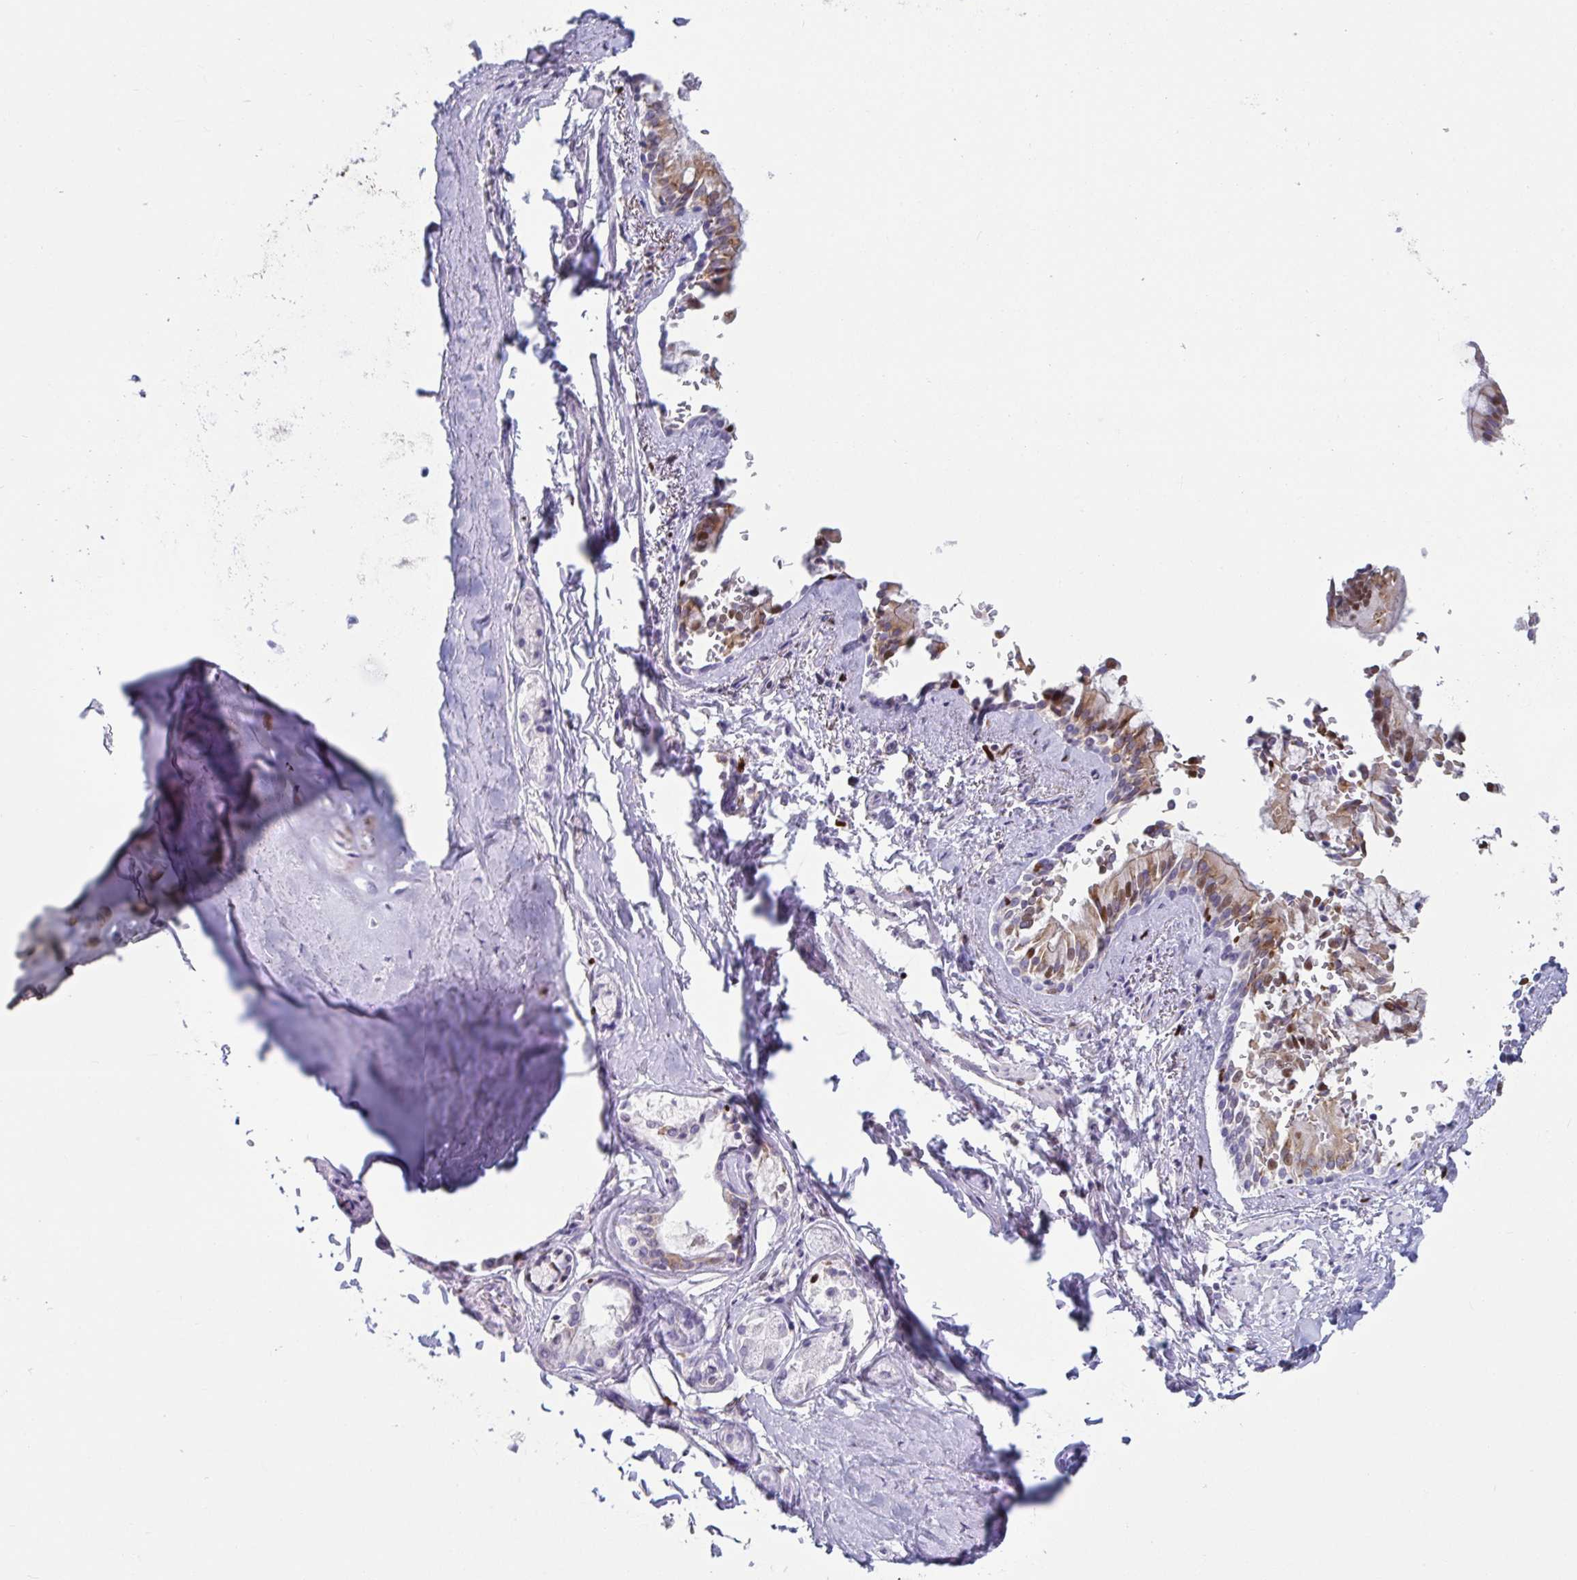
{"staining": {"intensity": "negative", "quantity": "none", "location": "none"}, "tissue": "adipose tissue", "cell_type": "Adipocytes", "image_type": "normal", "snomed": [{"axis": "morphology", "description": "Normal tissue, NOS"}, {"axis": "topography", "description": "Cartilage tissue"}, {"axis": "topography", "description": "Bronchus"}, {"axis": "topography", "description": "Peripheral nerve tissue"}], "caption": "IHC image of normal adipose tissue stained for a protein (brown), which shows no expression in adipocytes. (DAB (3,3'-diaminobenzidine) immunohistochemistry (IHC) visualized using brightfield microscopy, high magnification).", "gene": "ZNF586", "patient": {"sex": "male", "age": 67}}